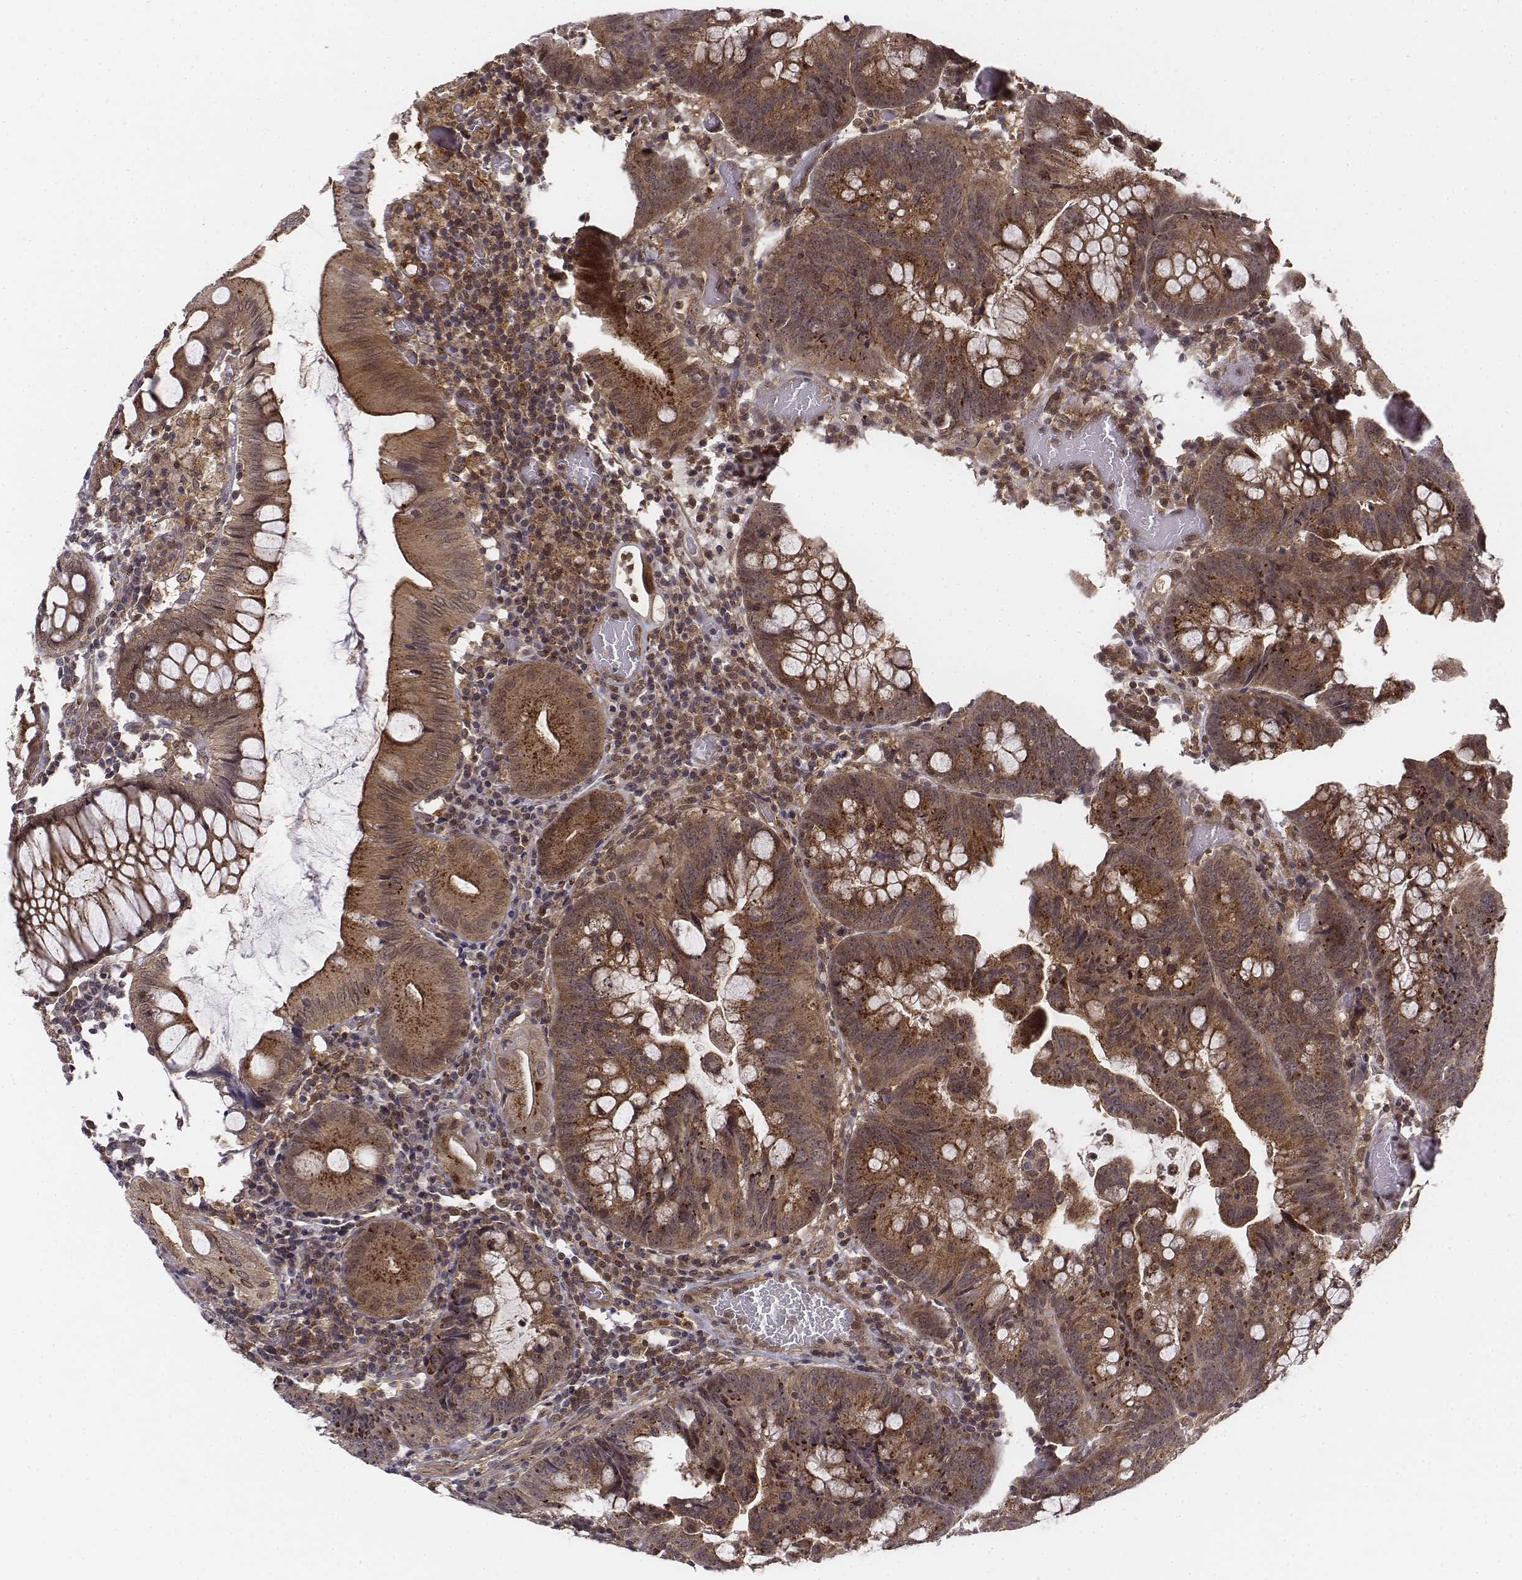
{"staining": {"intensity": "moderate", "quantity": ">75%", "location": "cytoplasmic/membranous"}, "tissue": "colorectal cancer", "cell_type": "Tumor cells", "image_type": "cancer", "snomed": [{"axis": "morphology", "description": "Adenocarcinoma, NOS"}, {"axis": "topography", "description": "Colon"}], "caption": "Immunohistochemical staining of human colorectal adenocarcinoma exhibits medium levels of moderate cytoplasmic/membranous protein positivity in about >75% of tumor cells. (DAB IHC with brightfield microscopy, high magnification).", "gene": "ZFYVE19", "patient": {"sex": "male", "age": 62}}